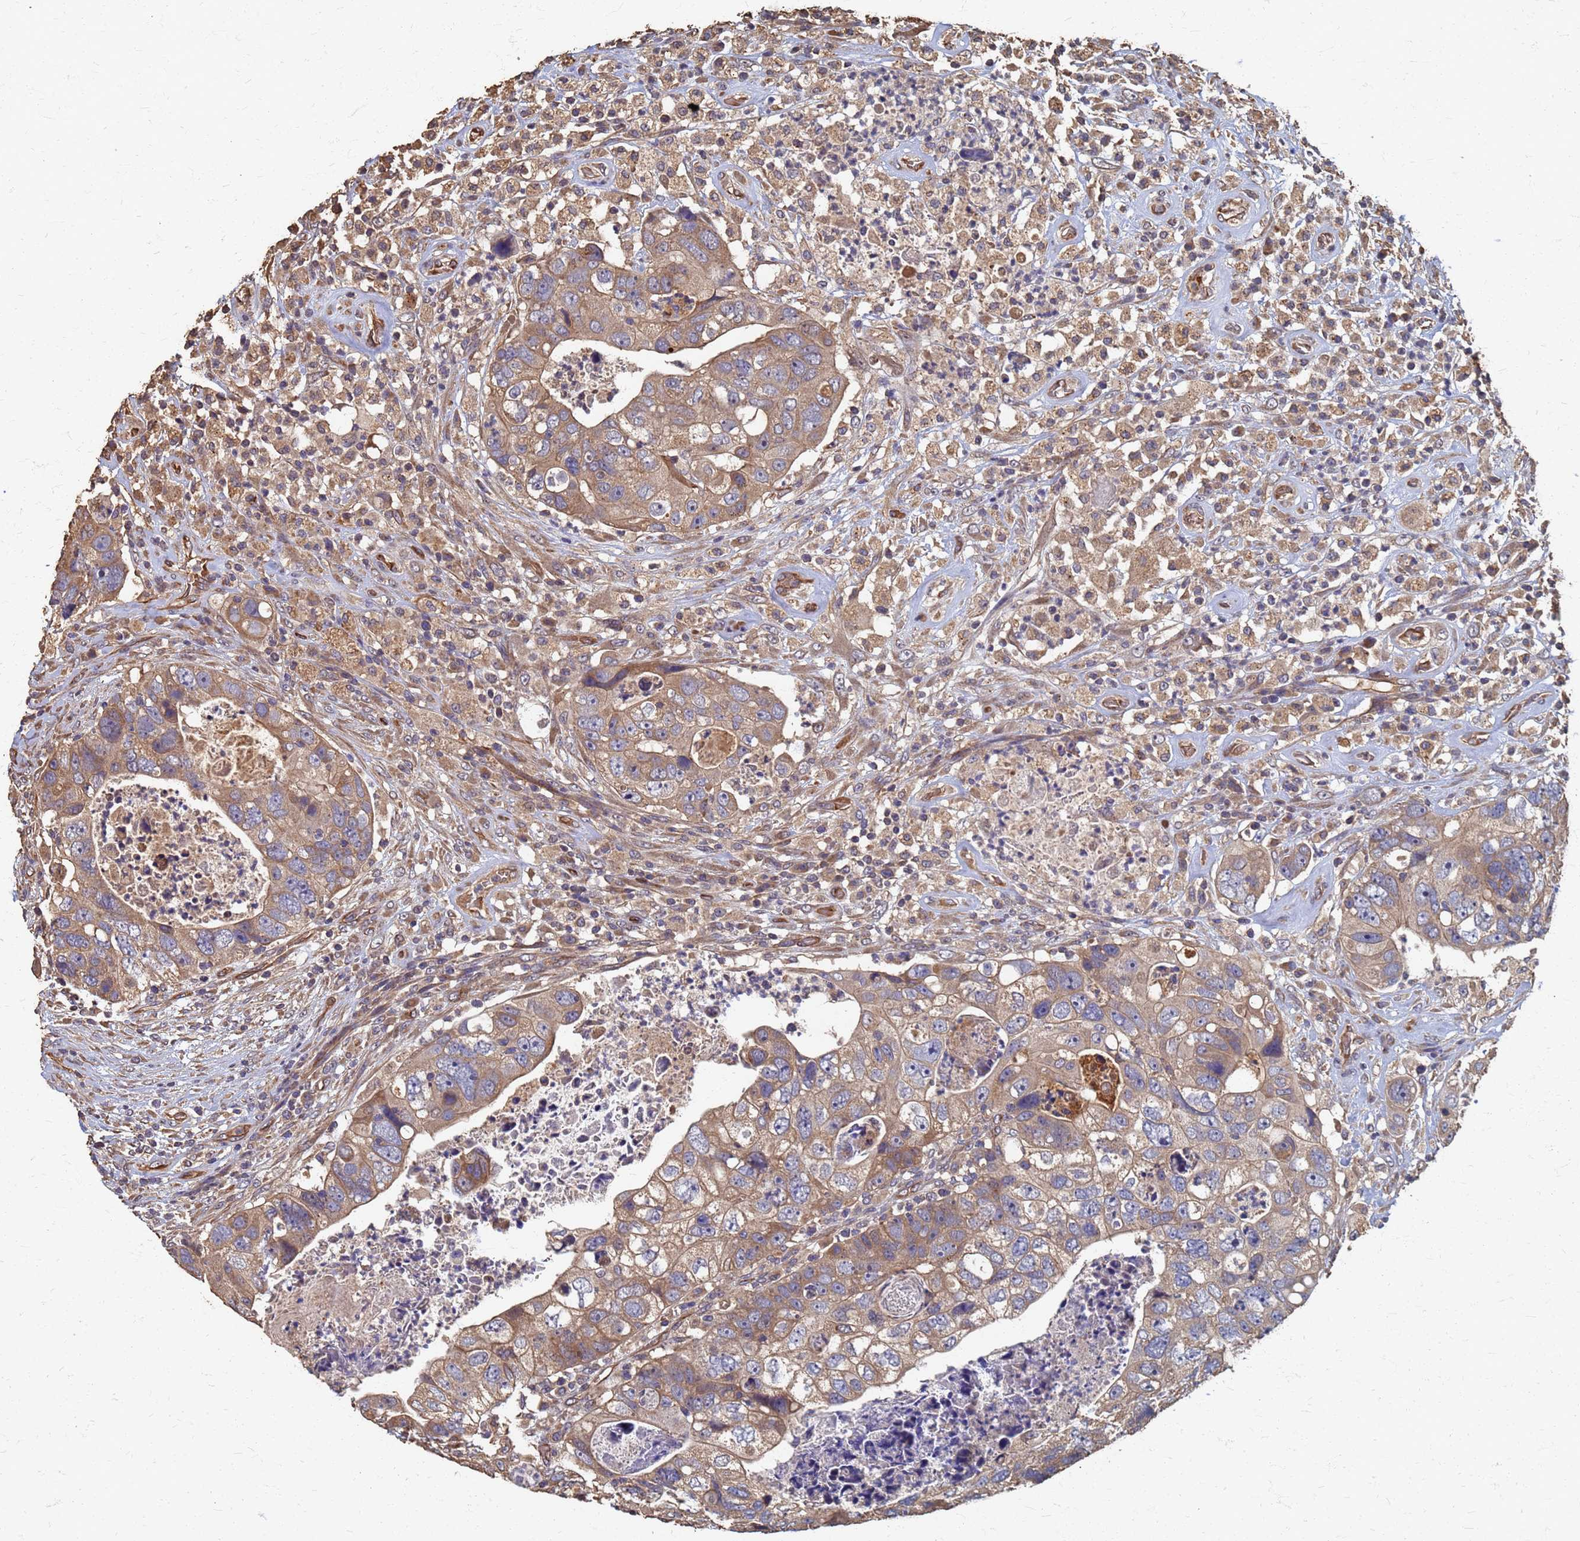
{"staining": {"intensity": "moderate", "quantity": ">75%", "location": "cytoplasmic/membranous"}, "tissue": "colorectal cancer", "cell_type": "Tumor cells", "image_type": "cancer", "snomed": [{"axis": "morphology", "description": "Adenocarcinoma, NOS"}, {"axis": "topography", "description": "Rectum"}], "caption": "Colorectal cancer (adenocarcinoma) was stained to show a protein in brown. There is medium levels of moderate cytoplasmic/membranous positivity in about >75% of tumor cells.", "gene": "DPH5", "patient": {"sex": "male", "age": 59}}